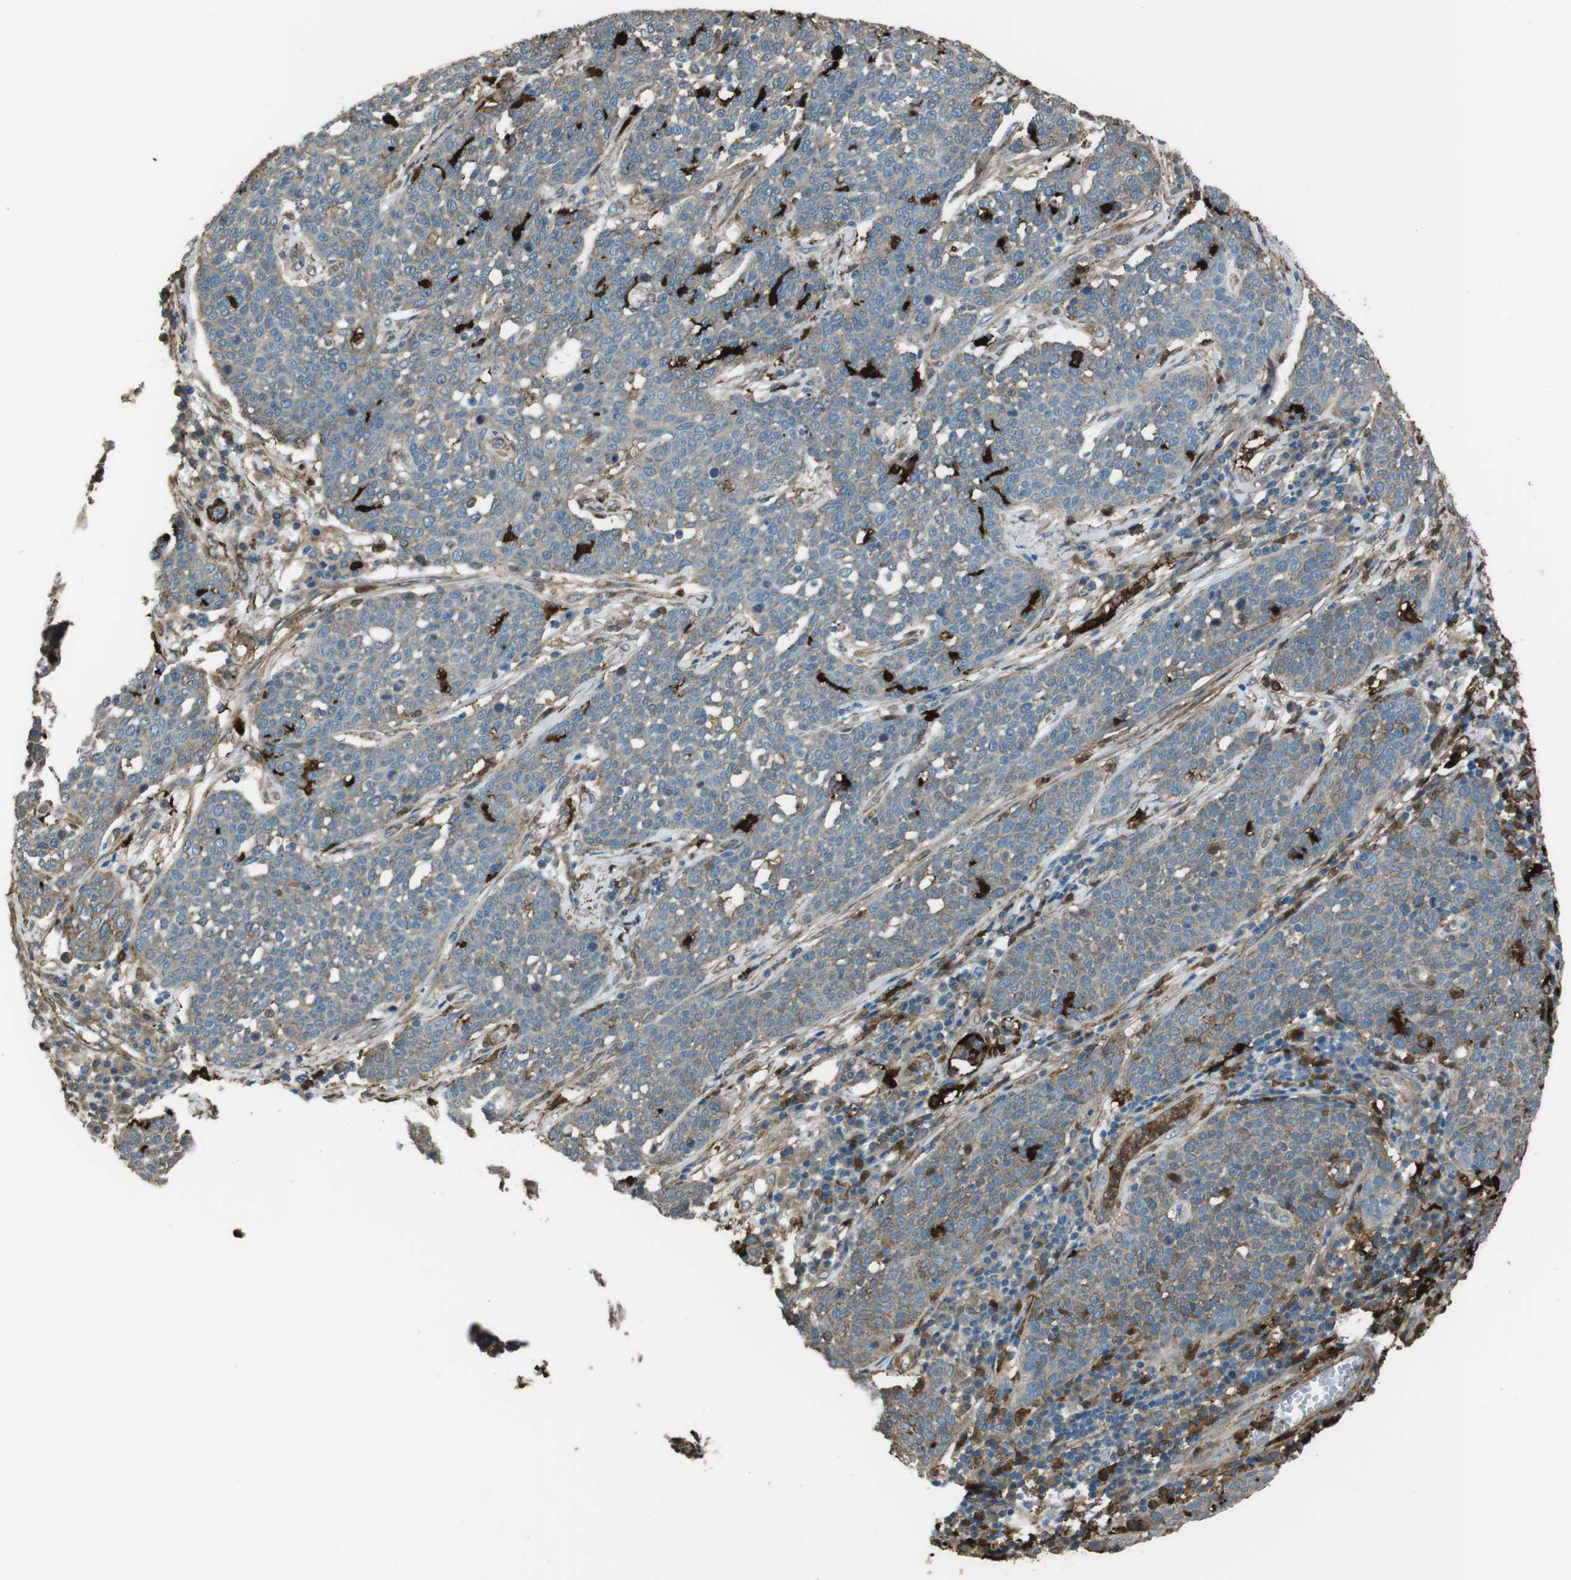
{"staining": {"intensity": "weak", "quantity": "25%-75%", "location": "cytoplasmic/membranous"}, "tissue": "cervical cancer", "cell_type": "Tumor cells", "image_type": "cancer", "snomed": [{"axis": "morphology", "description": "Squamous cell carcinoma, NOS"}, {"axis": "topography", "description": "Cervix"}], "caption": "About 25%-75% of tumor cells in human squamous cell carcinoma (cervical) display weak cytoplasmic/membranous protein staining as visualized by brown immunohistochemical staining.", "gene": "SFT2D1", "patient": {"sex": "female", "age": 34}}